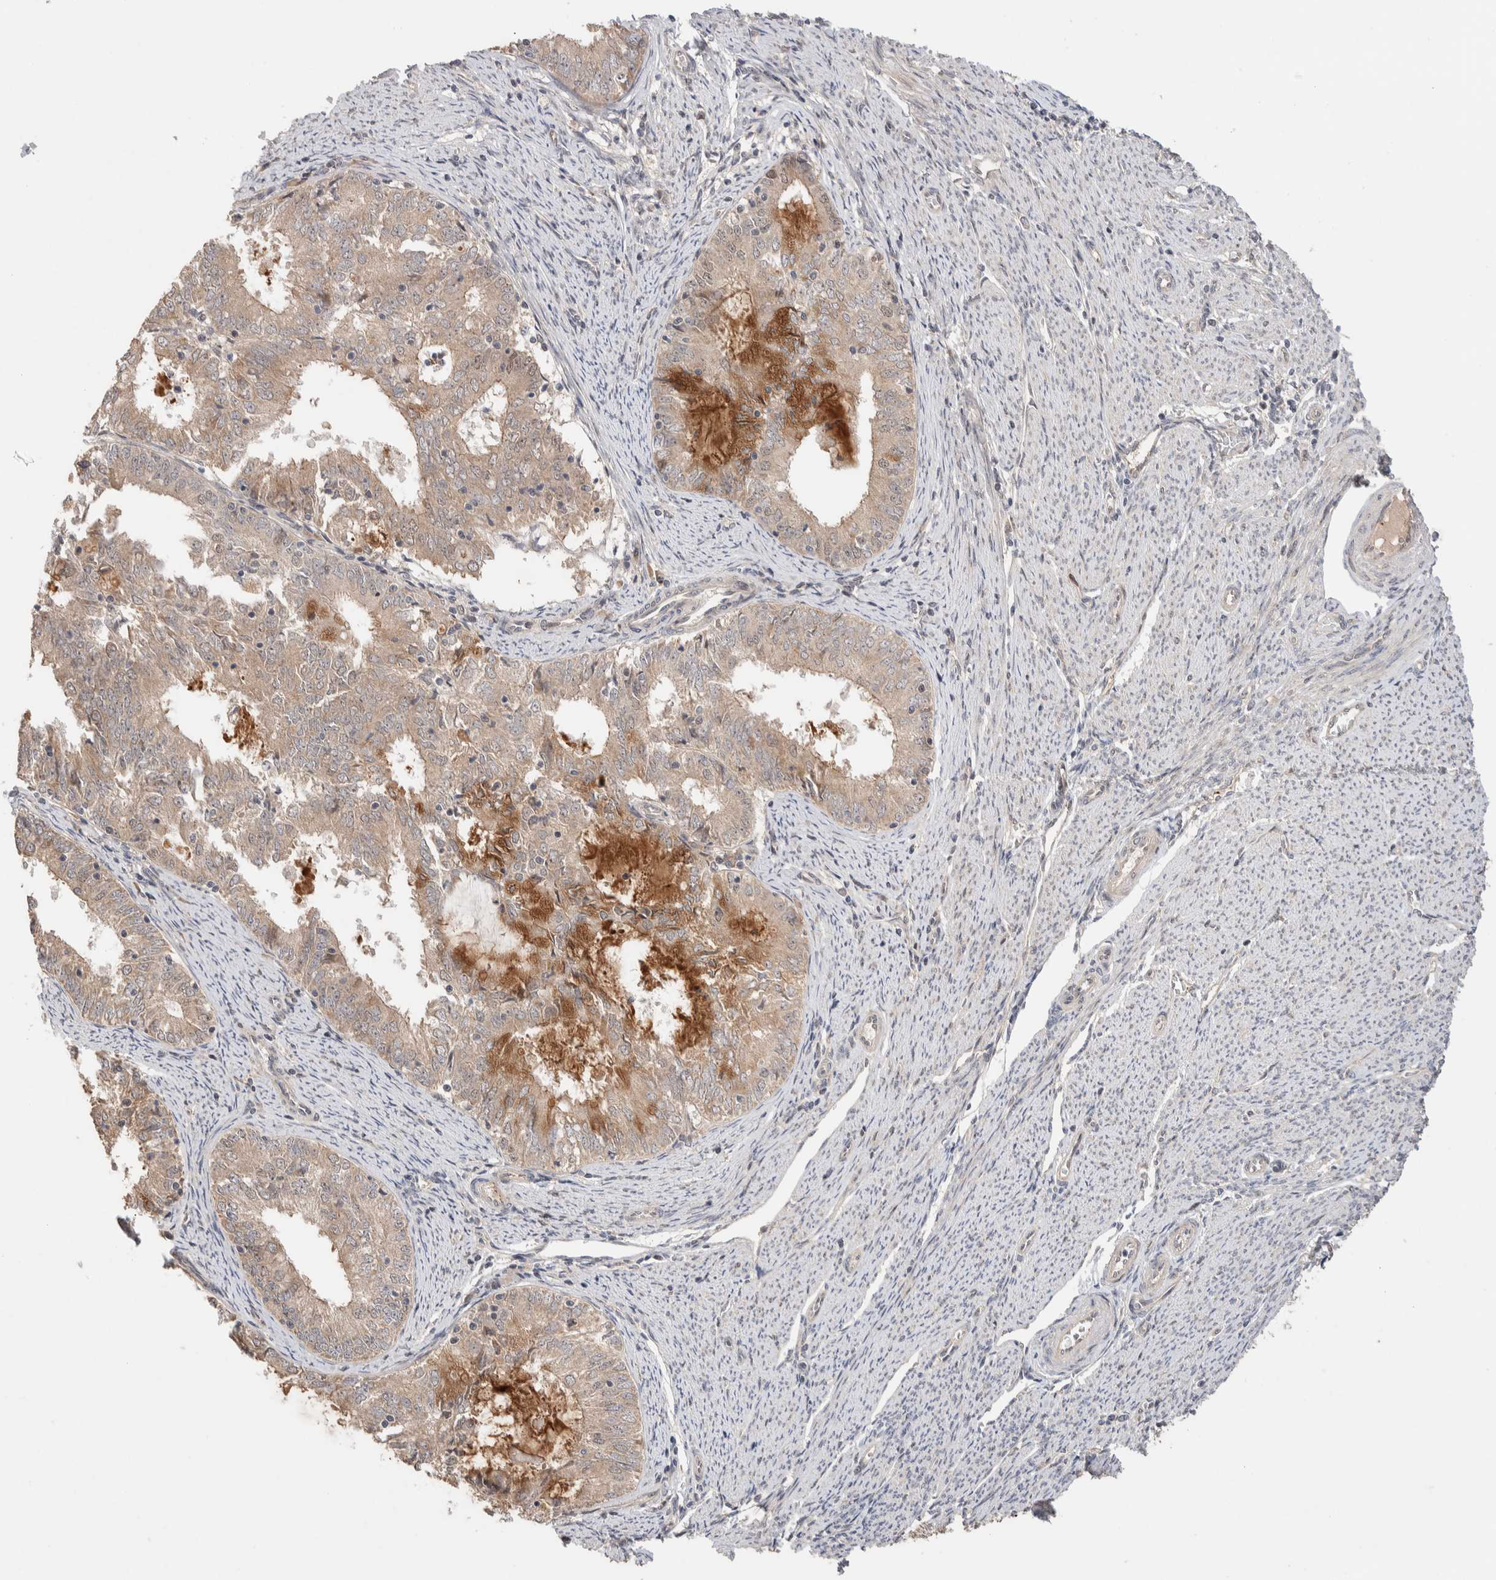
{"staining": {"intensity": "moderate", "quantity": "<25%", "location": "cytoplasmic/membranous"}, "tissue": "endometrial cancer", "cell_type": "Tumor cells", "image_type": "cancer", "snomed": [{"axis": "morphology", "description": "Adenocarcinoma, NOS"}, {"axis": "topography", "description": "Endometrium"}], "caption": "Protein expression analysis of endometrial cancer (adenocarcinoma) exhibits moderate cytoplasmic/membranous staining in approximately <25% of tumor cells. (IHC, brightfield microscopy, high magnification).", "gene": "PRDM15", "patient": {"sex": "female", "age": 57}}